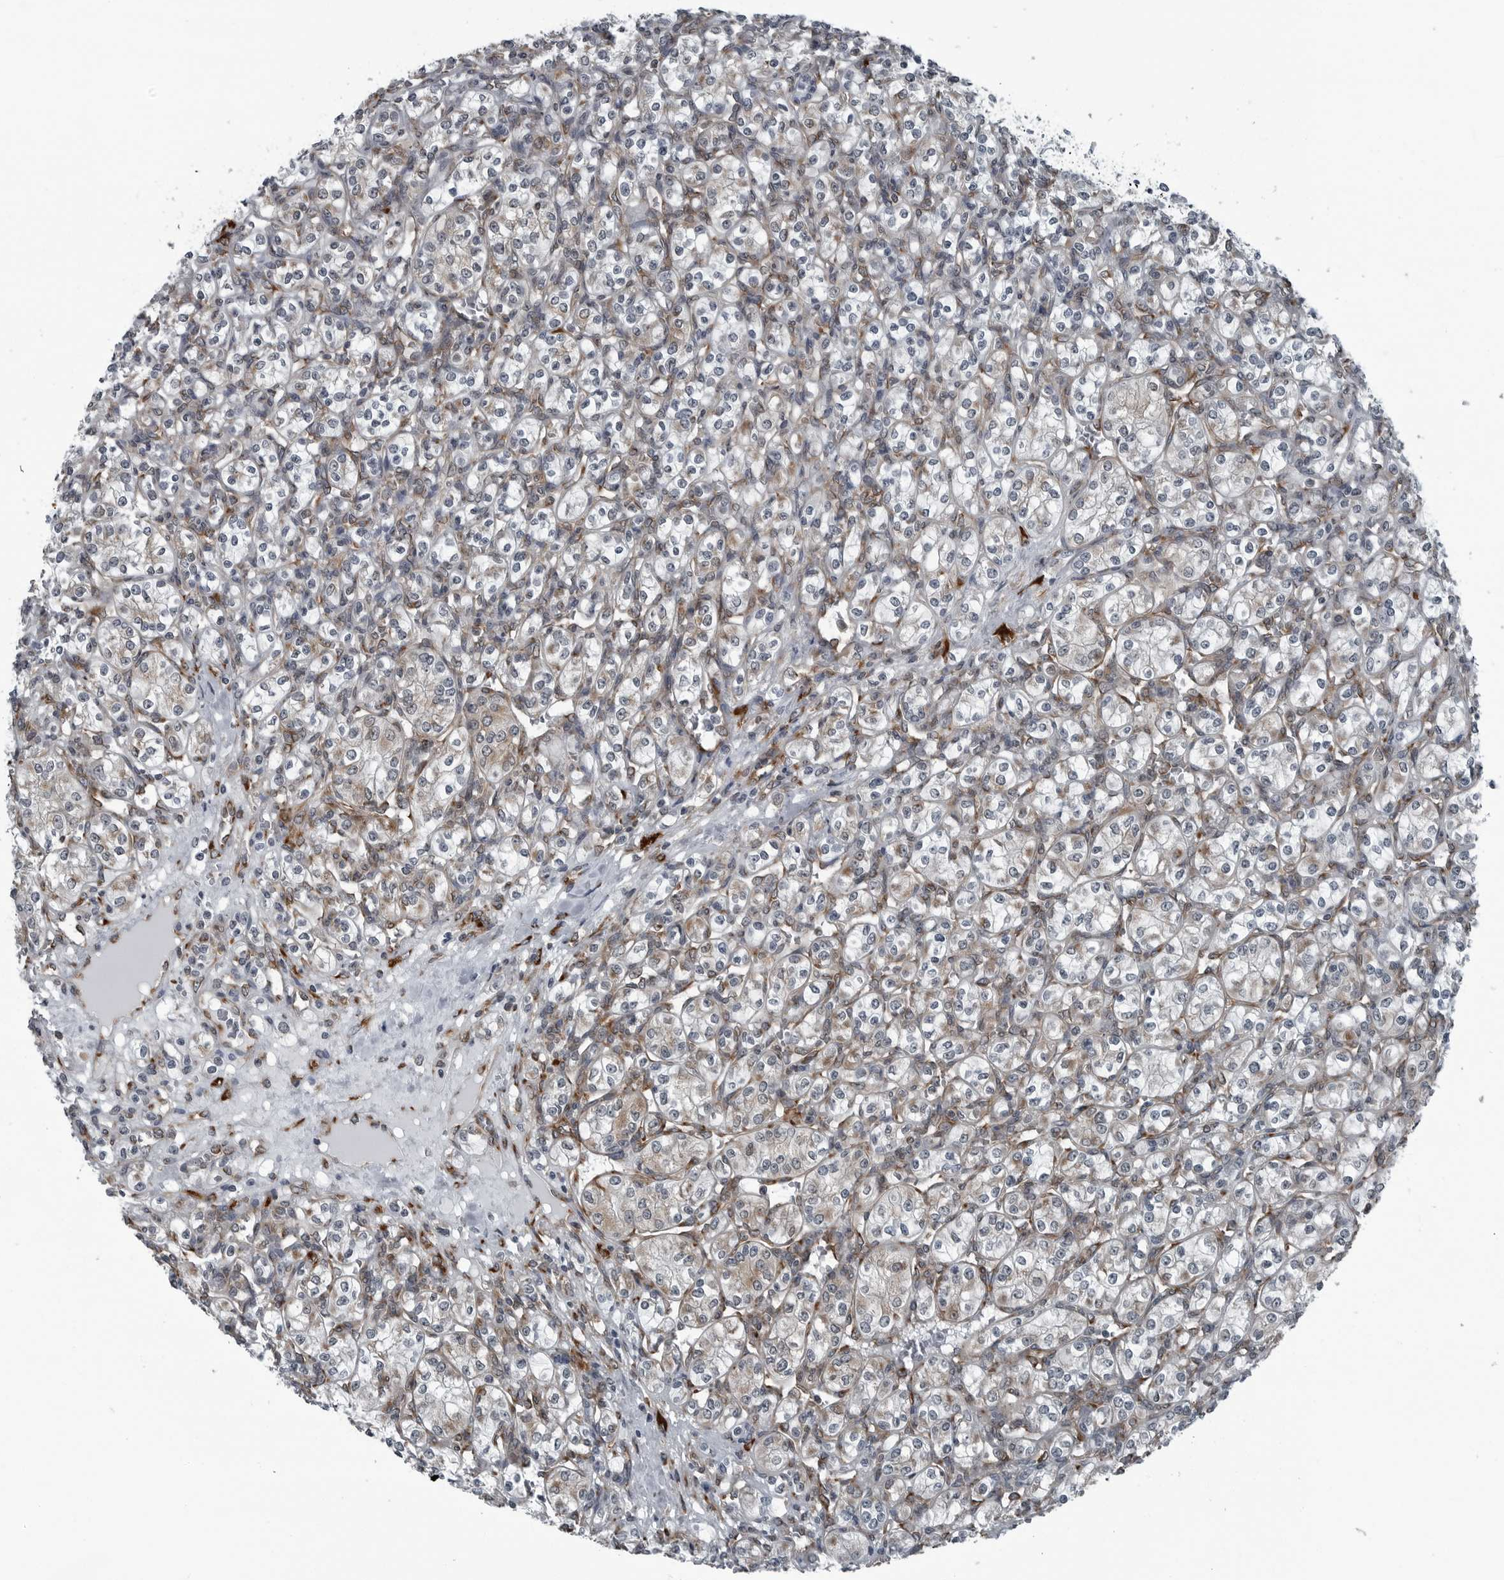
{"staining": {"intensity": "weak", "quantity": "25%-75%", "location": "cytoplasmic/membranous"}, "tissue": "renal cancer", "cell_type": "Tumor cells", "image_type": "cancer", "snomed": [{"axis": "morphology", "description": "Adenocarcinoma, NOS"}, {"axis": "topography", "description": "Kidney"}], "caption": "IHC staining of renal cancer, which exhibits low levels of weak cytoplasmic/membranous staining in about 25%-75% of tumor cells indicating weak cytoplasmic/membranous protein expression. The staining was performed using DAB (brown) for protein detection and nuclei were counterstained in hematoxylin (blue).", "gene": "CEP85", "patient": {"sex": "male", "age": 77}}